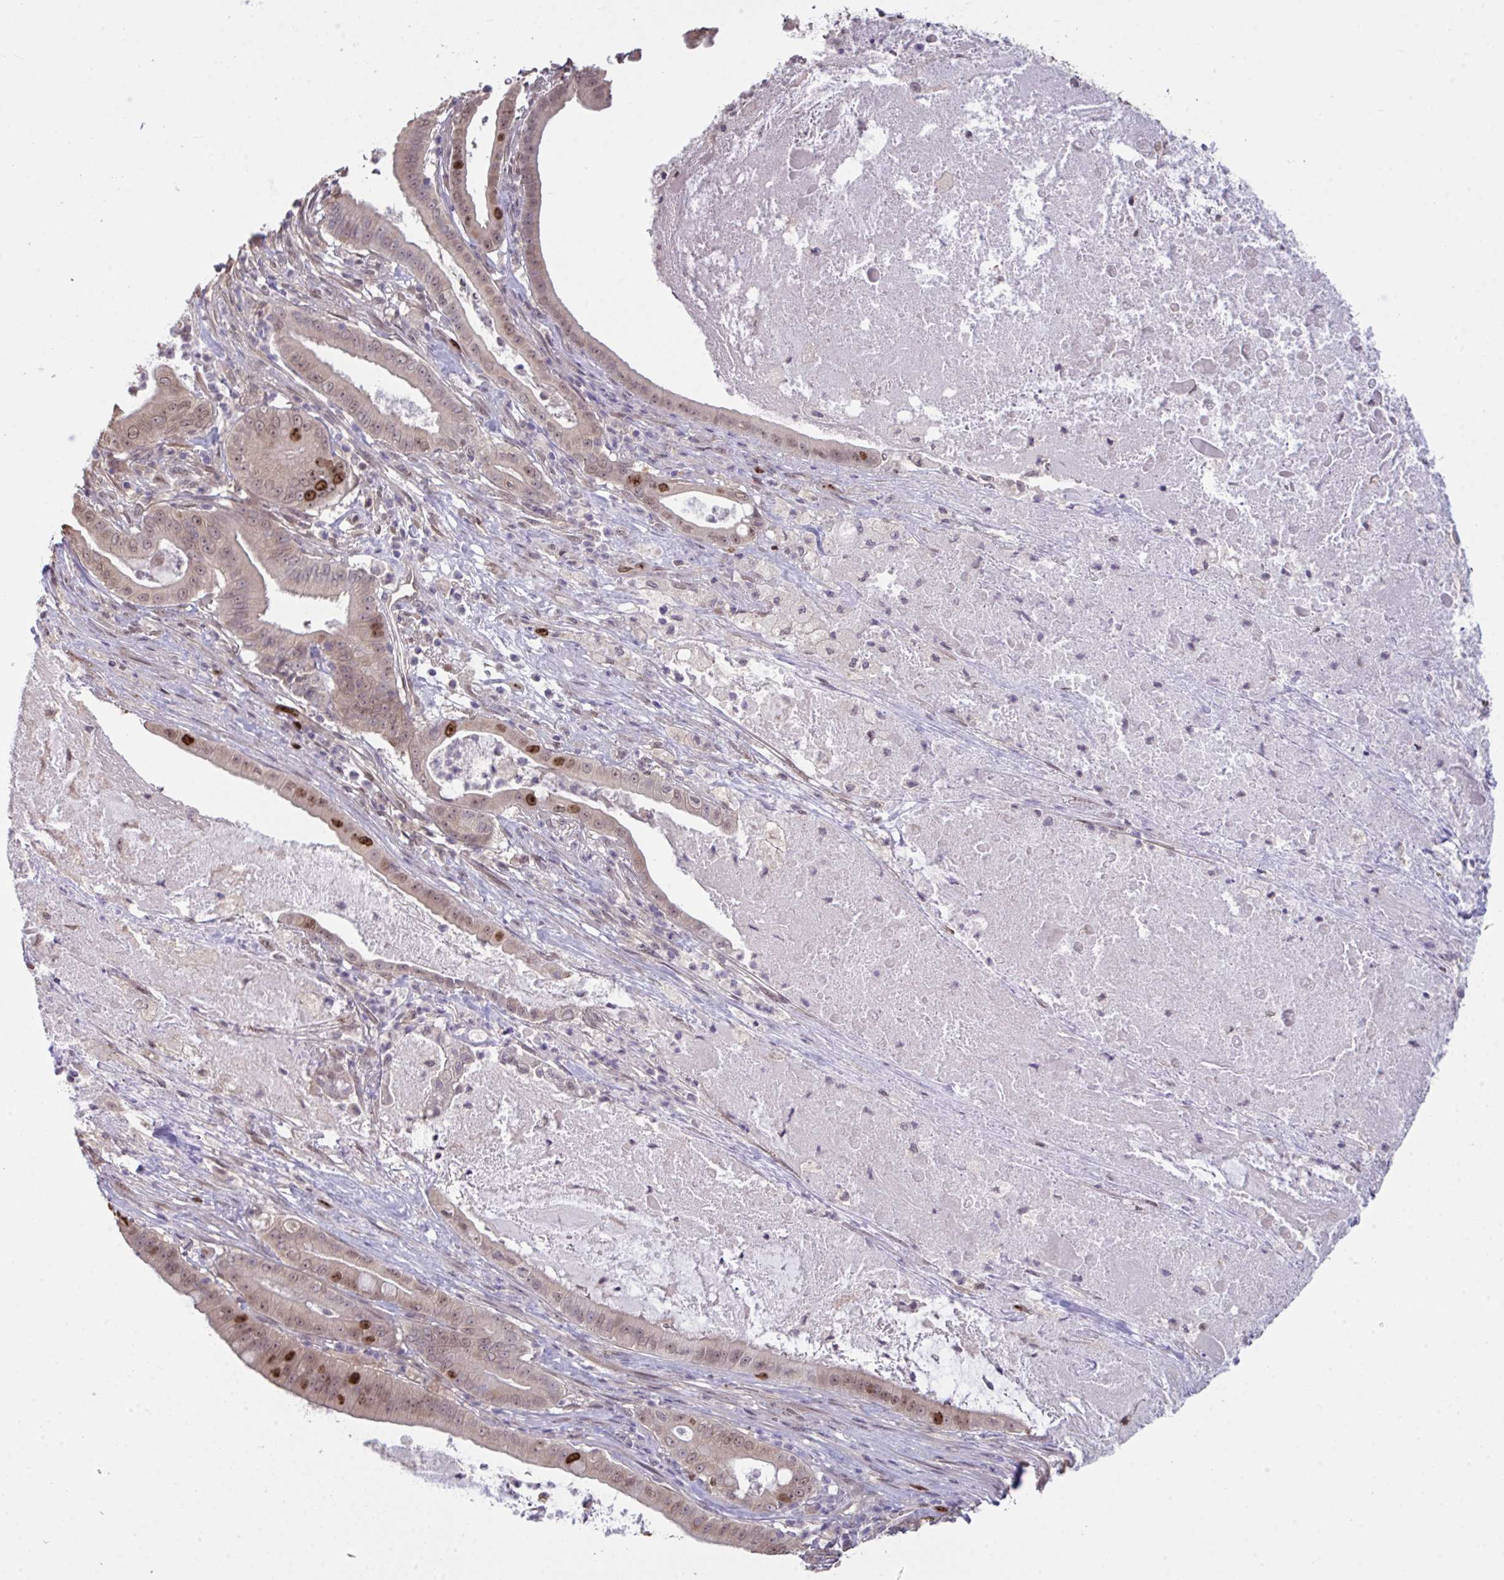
{"staining": {"intensity": "strong", "quantity": "<25%", "location": "nuclear"}, "tissue": "pancreatic cancer", "cell_type": "Tumor cells", "image_type": "cancer", "snomed": [{"axis": "morphology", "description": "Adenocarcinoma, NOS"}, {"axis": "topography", "description": "Pancreas"}], "caption": "The photomicrograph reveals immunohistochemical staining of pancreatic cancer (adenocarcinoma). There is strong nuclear positivity is appreciated in approximately <25% of tumor cells.", "gene": "SETD7", "patient": {"sex": "male", "age": 71}}